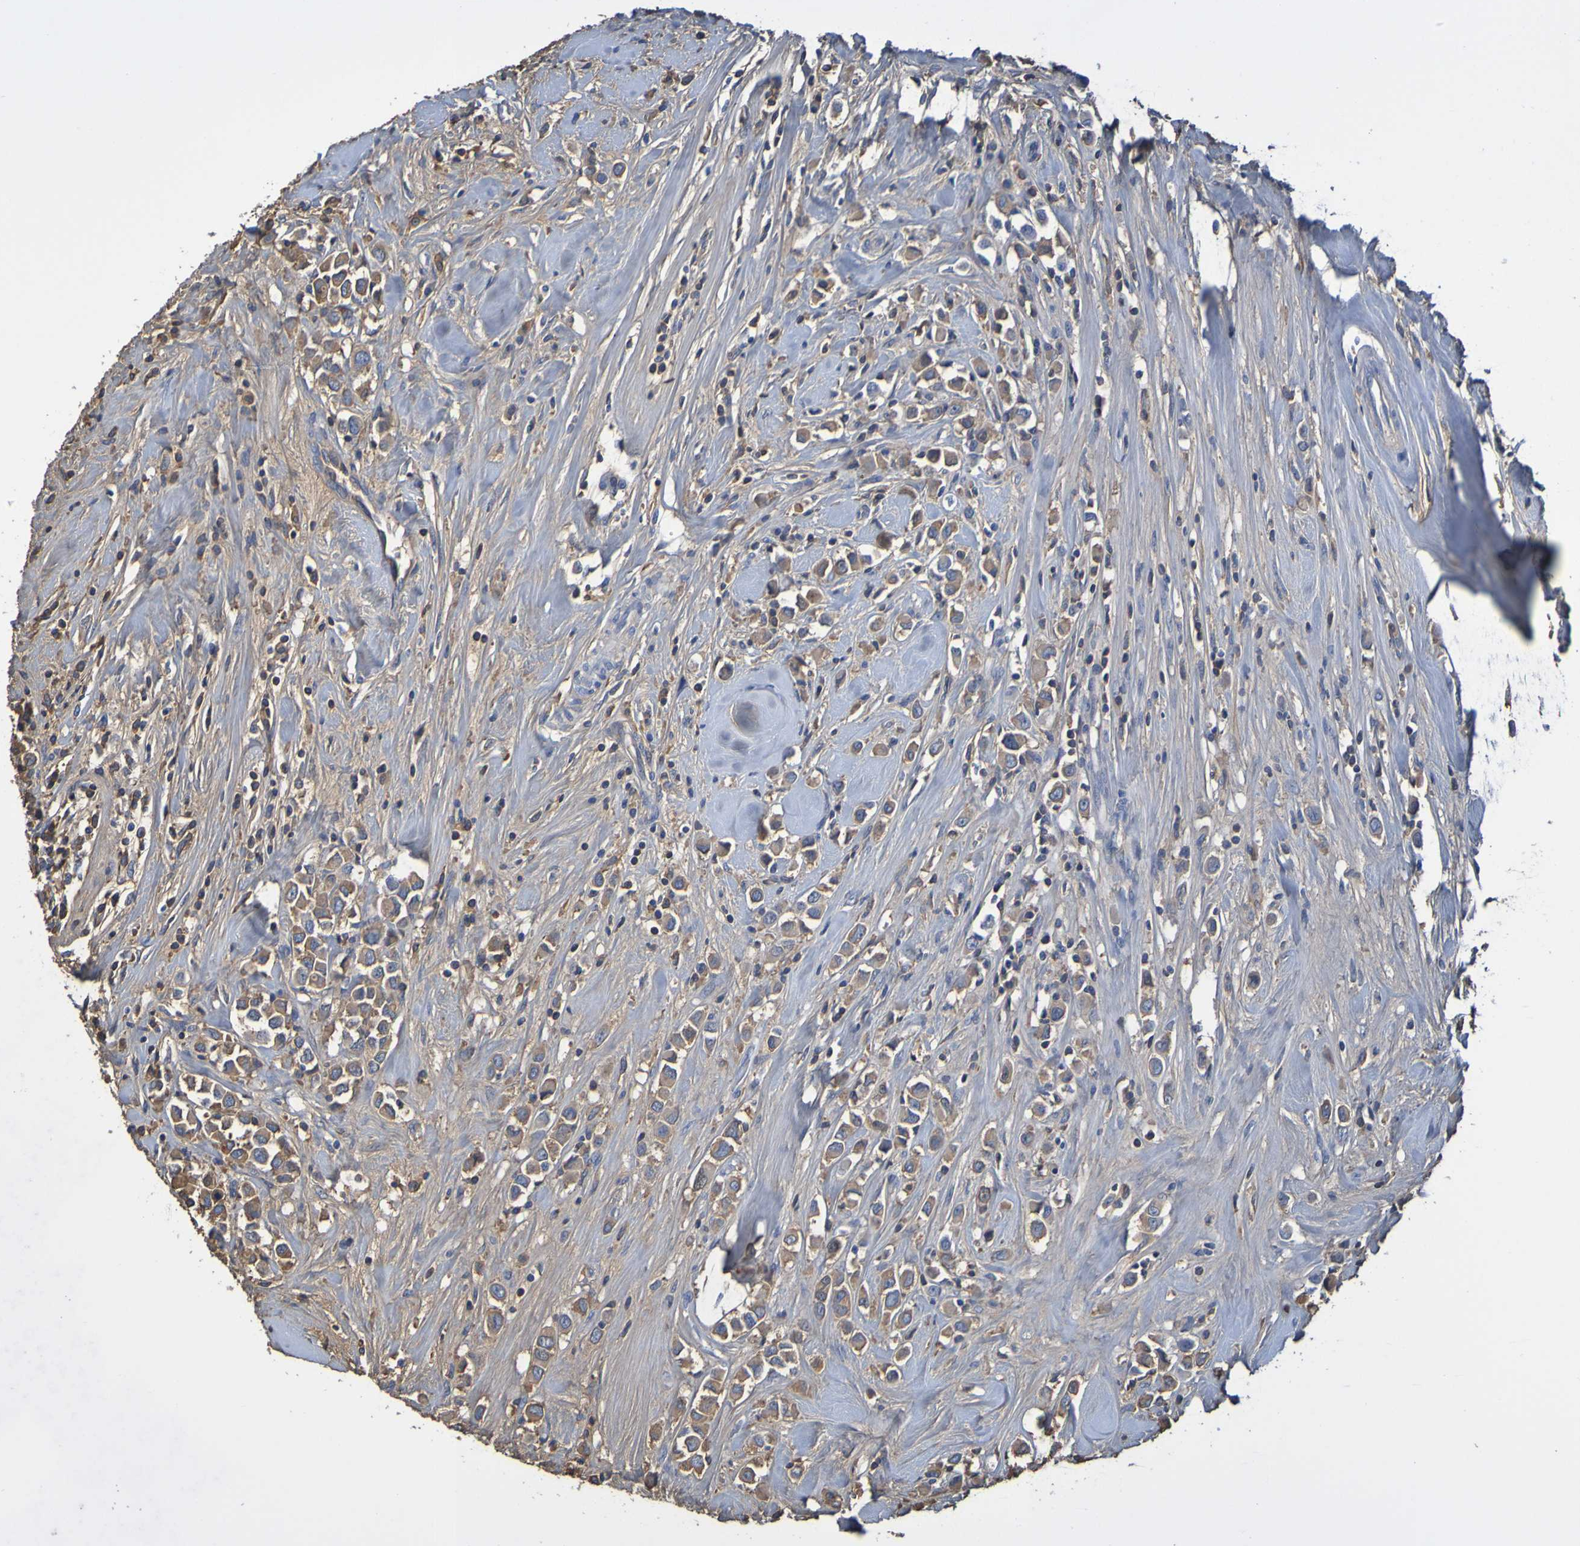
{"staining": {"intensity": "moderate", "quantity": ">75%", "location": "cytoplasmic/membranous"}, "tissue": "breast cancer", "cell_type": "Tumor cells", "image_type": "cancer", "snomed": [{"axis": "morphology", "description": "Duct carcinoma"}, {"axis": "topography", "description": "Breast"}], "caption": "There is medium levels of moderate cytoplasmic/membranous staining in tumor cells of breast invasive ductal carcinoma, as demonstrated by immunohistochemical staining (brown color).", "gene": "GAB3", "patient": {"sex": "female", "age": 61}}